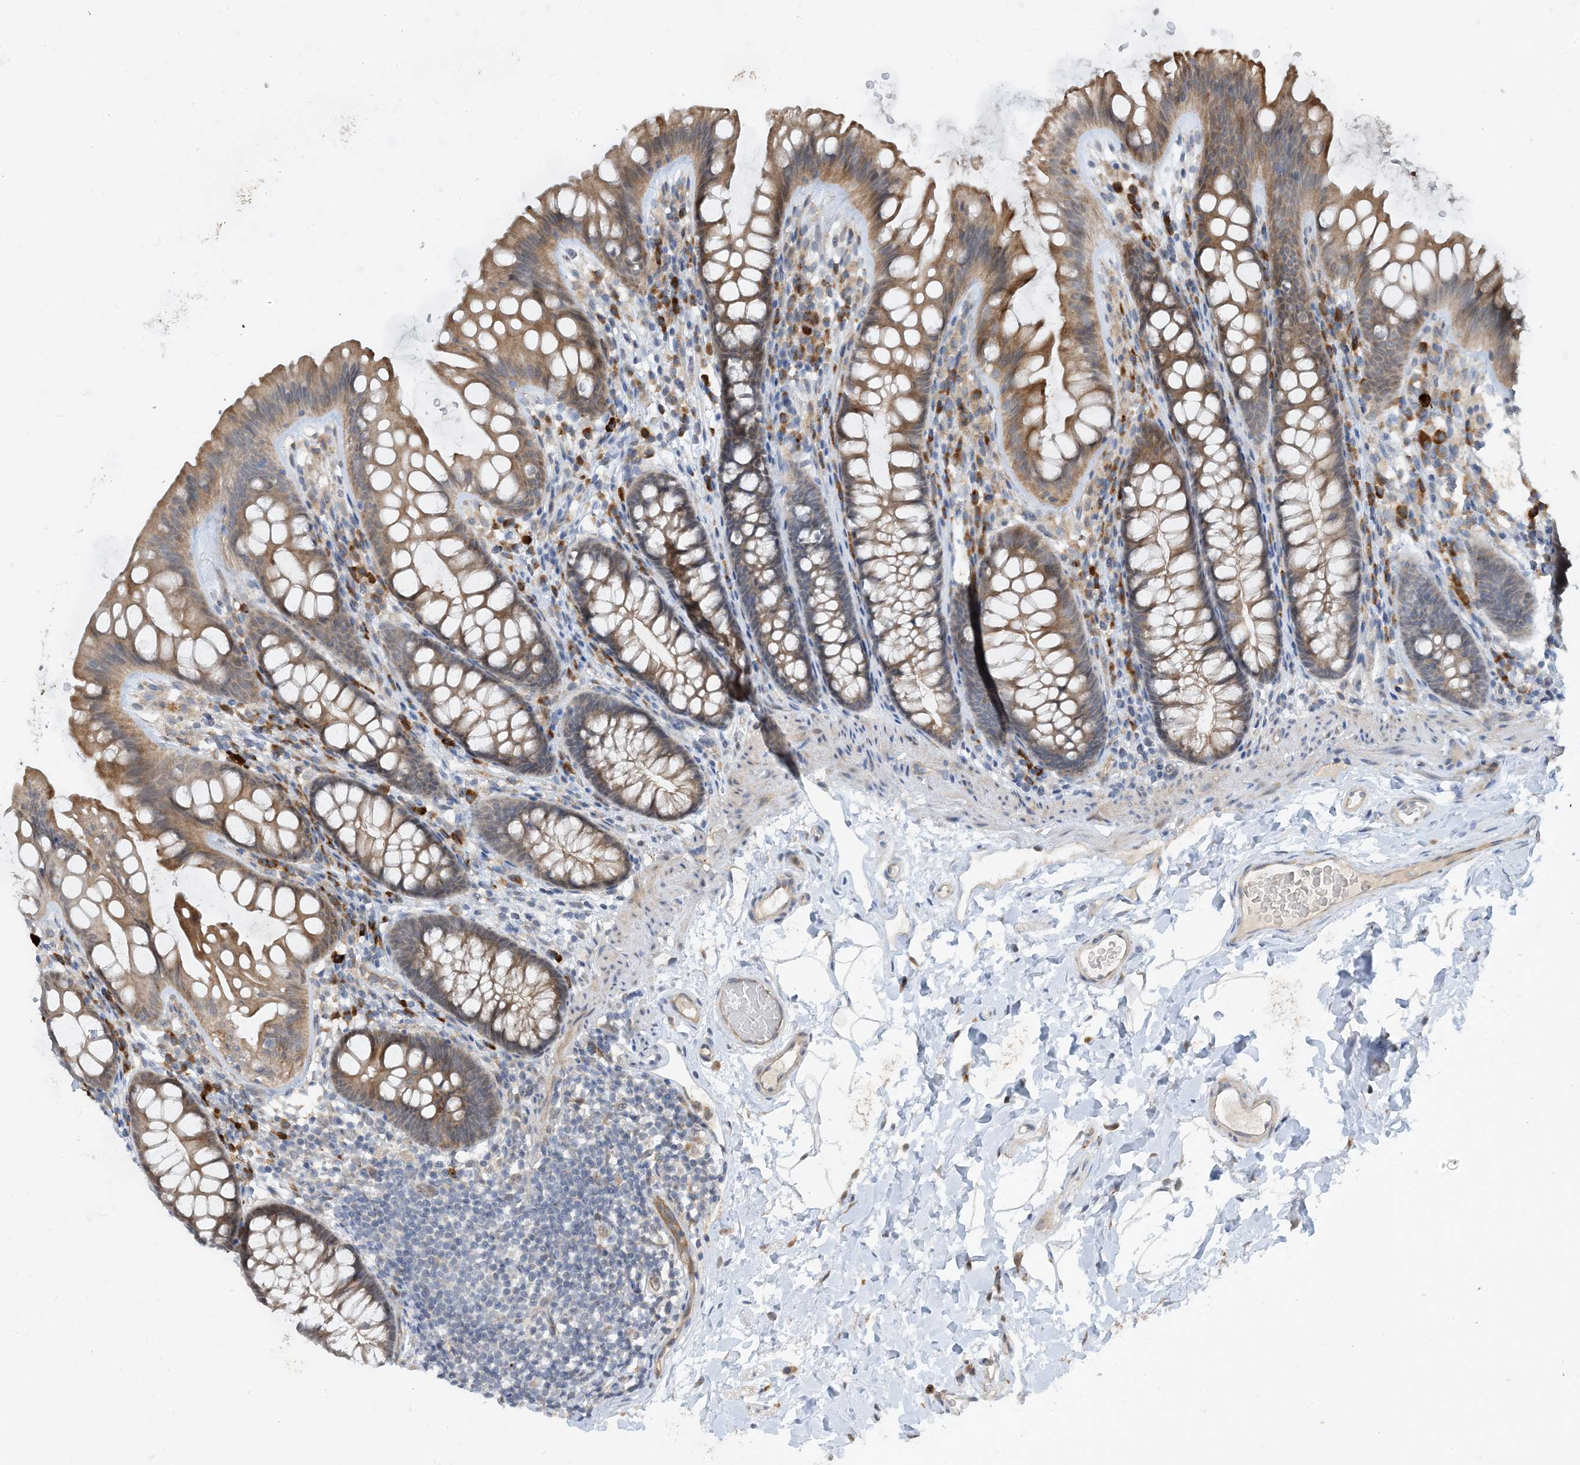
{"staining": {"intensity": "weak", "quantity": ">75%", "location": "cytoplasmic/membranous"}, "tissue": "colon", "cell_type": "Endothelial cells", "image_type": "normal", "snomed": [{"axis": "morphology", "description": "Normal tissue, NOS"}, {"axis": "topography", "description": "Colon"}], "caption": "A high-resolution photomicrograph shows IHC staining of benign colon, which shows weak cytoplasmic/membranous staining in approximately >75% of endothelial cells.", "gene": "PHOSPHO2", "patient": {"sex": "female", "age": 62}}